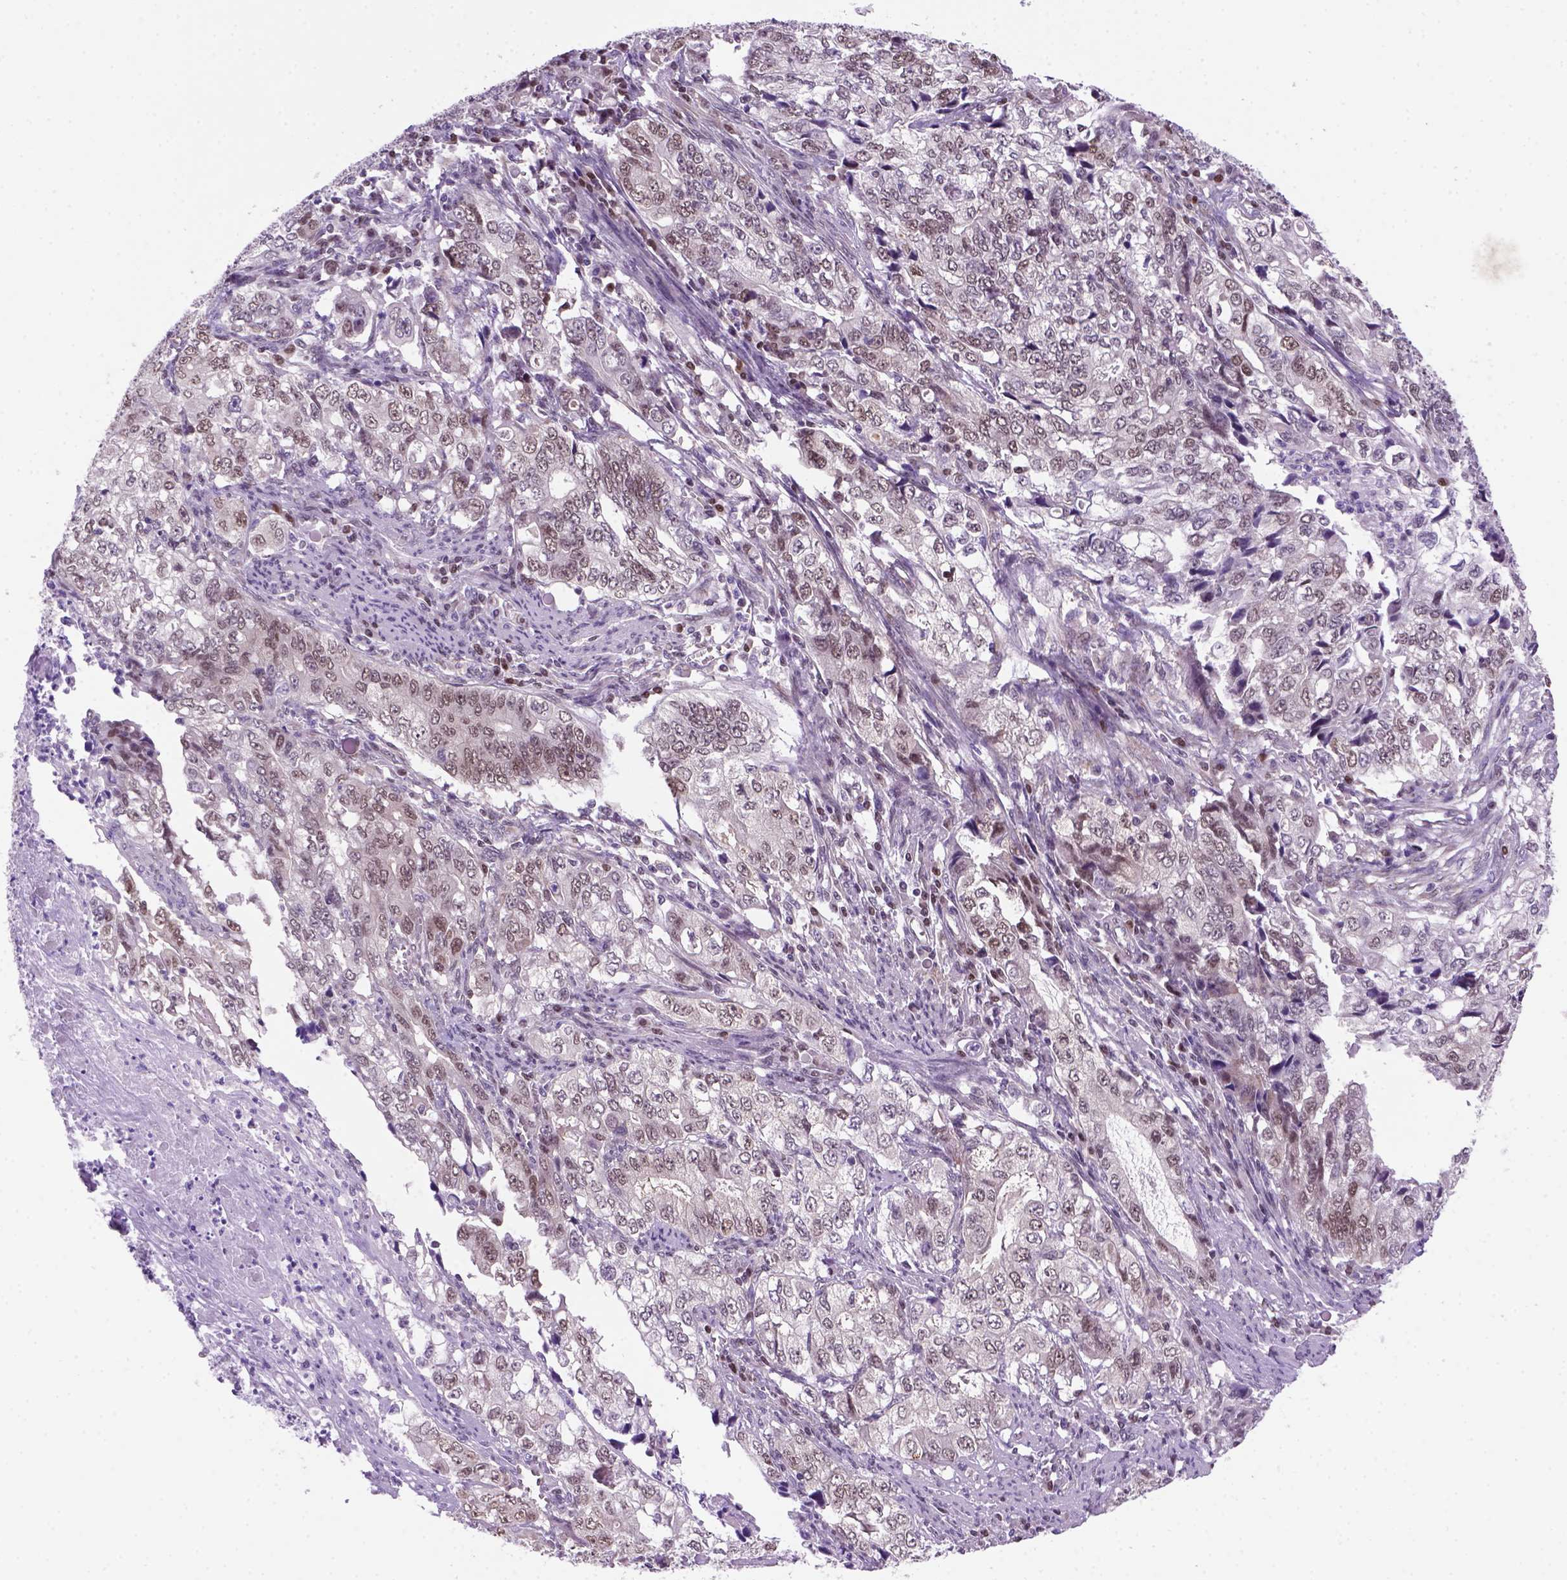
{"staining": {"intensity": "weak", "quantity": "<25%", "location": "nuclear"}, "tissue": "stomach cancer", "cell_type": "Tumor cells", "image_type": "cancer", "snomed": [{"axis": "morphology", "description": "Adenocarcinoma, NOS"}, {"axis": "topography", "description": "Stomach, lower"}], "caption": "Immunohistochemistry of stomach cancer (adenocarcinoma) displays no staining in tumor cells. (Stains: DAB (3,3'-diaminobenzidine) immunohistochemistry (IHC) with hematoxylin counter stain, Microscopy: brightfield microscopy at high magnification).", "gene": "MGMT", "patient": {"sex": "female", "age": 72}}